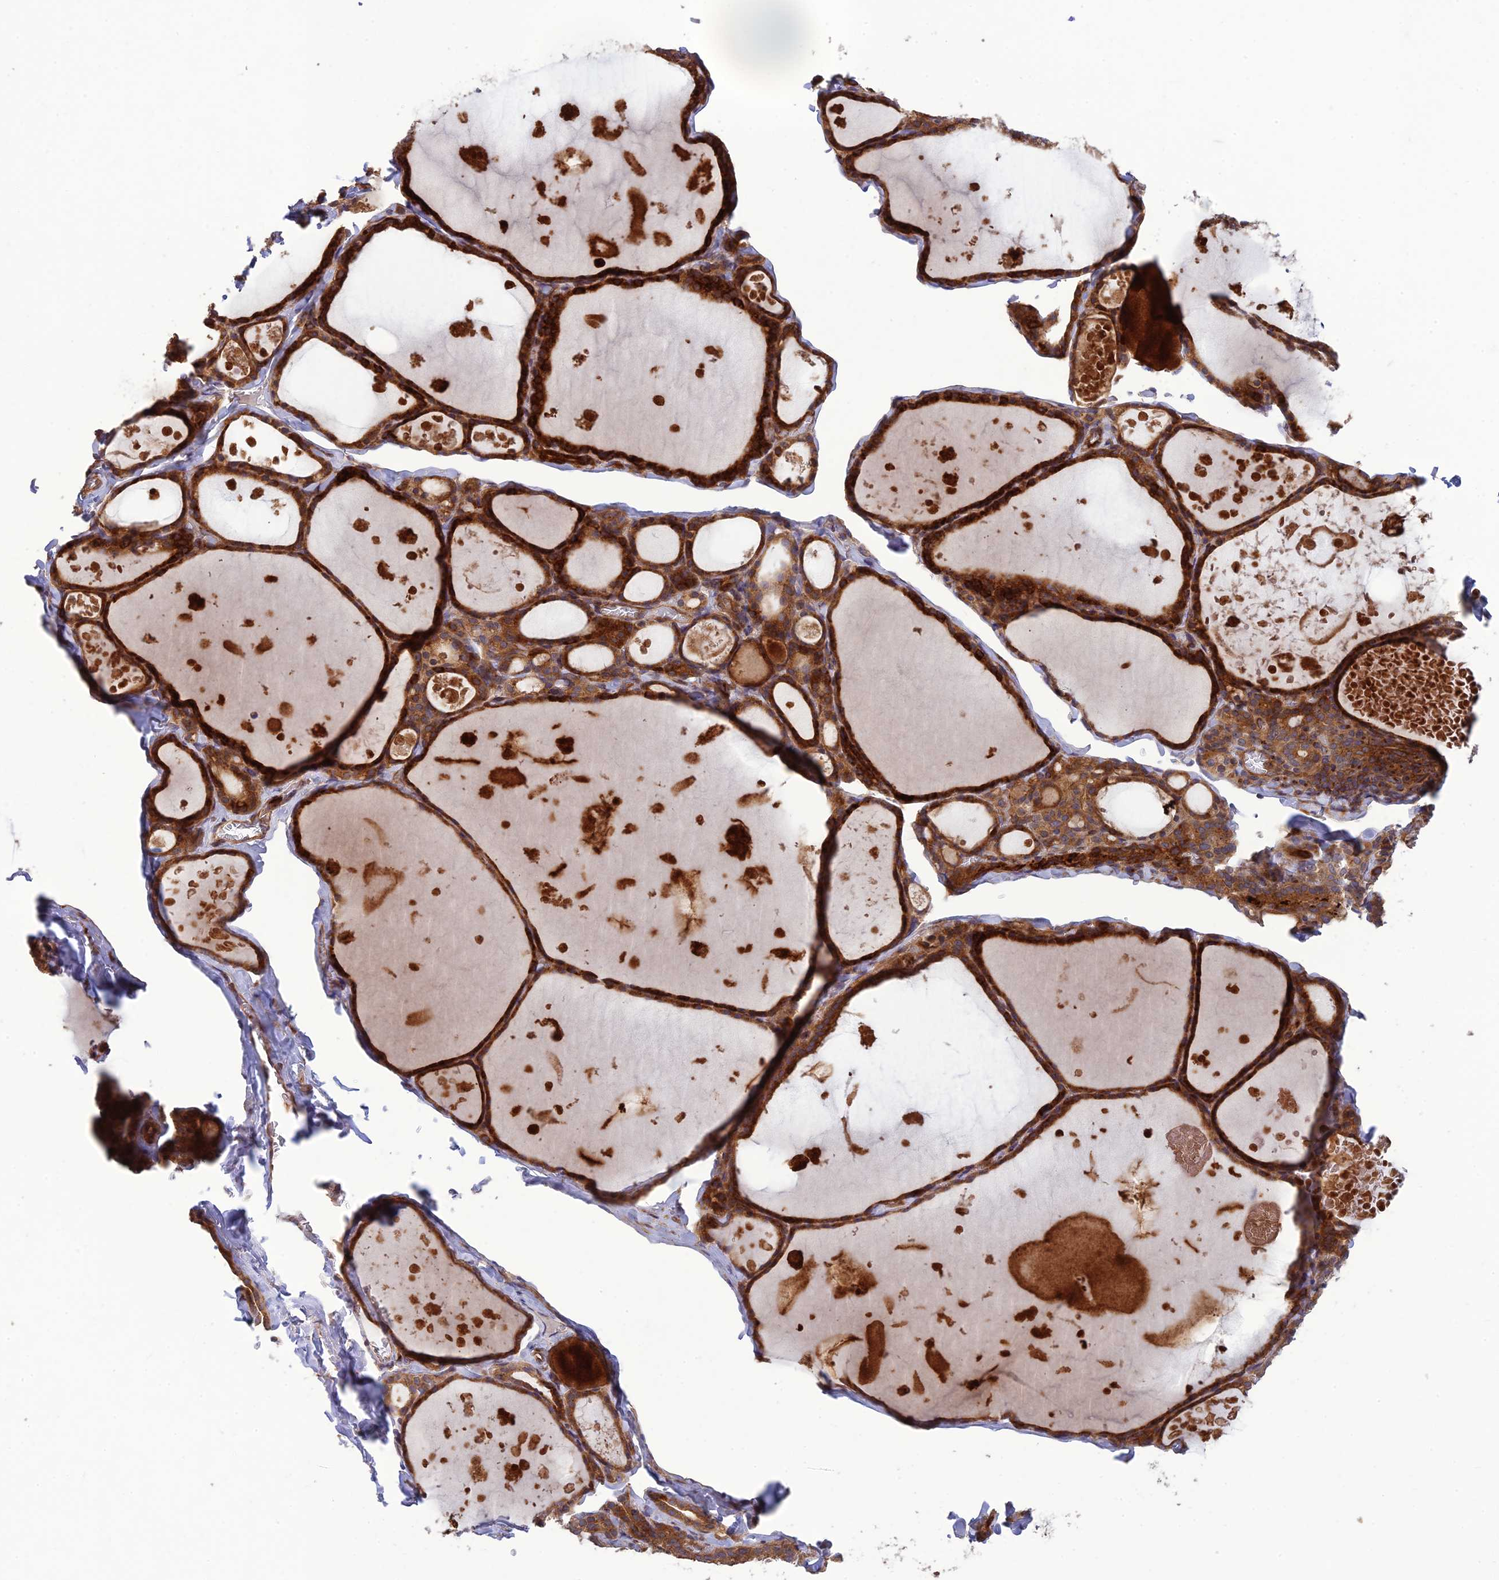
{"staining": {"intensity": "strong", "quantity": ">75%", "location": "cytoplasmic/membranous"}, "tissue": "thyroid gland", "cell_type": "Glandular cells", "image_type": "normal", "snomed": [{"axis": "morphology", "description": "Normal tissue, NOS"}, {"axis": "topography", "description": "Thyroid gland"}], "caption": "A micrograph of thyroid gland stained for a protein shows strong cytoplasmic/membranous brown staining in glandular cells. The protein of interest is stained brown, and the nuclei are stained in blue (DAB IHC with brightfield microscopy, high magnification).", "gene": "TMEM131L", "patient": {"sex": "male", "age": 56}}